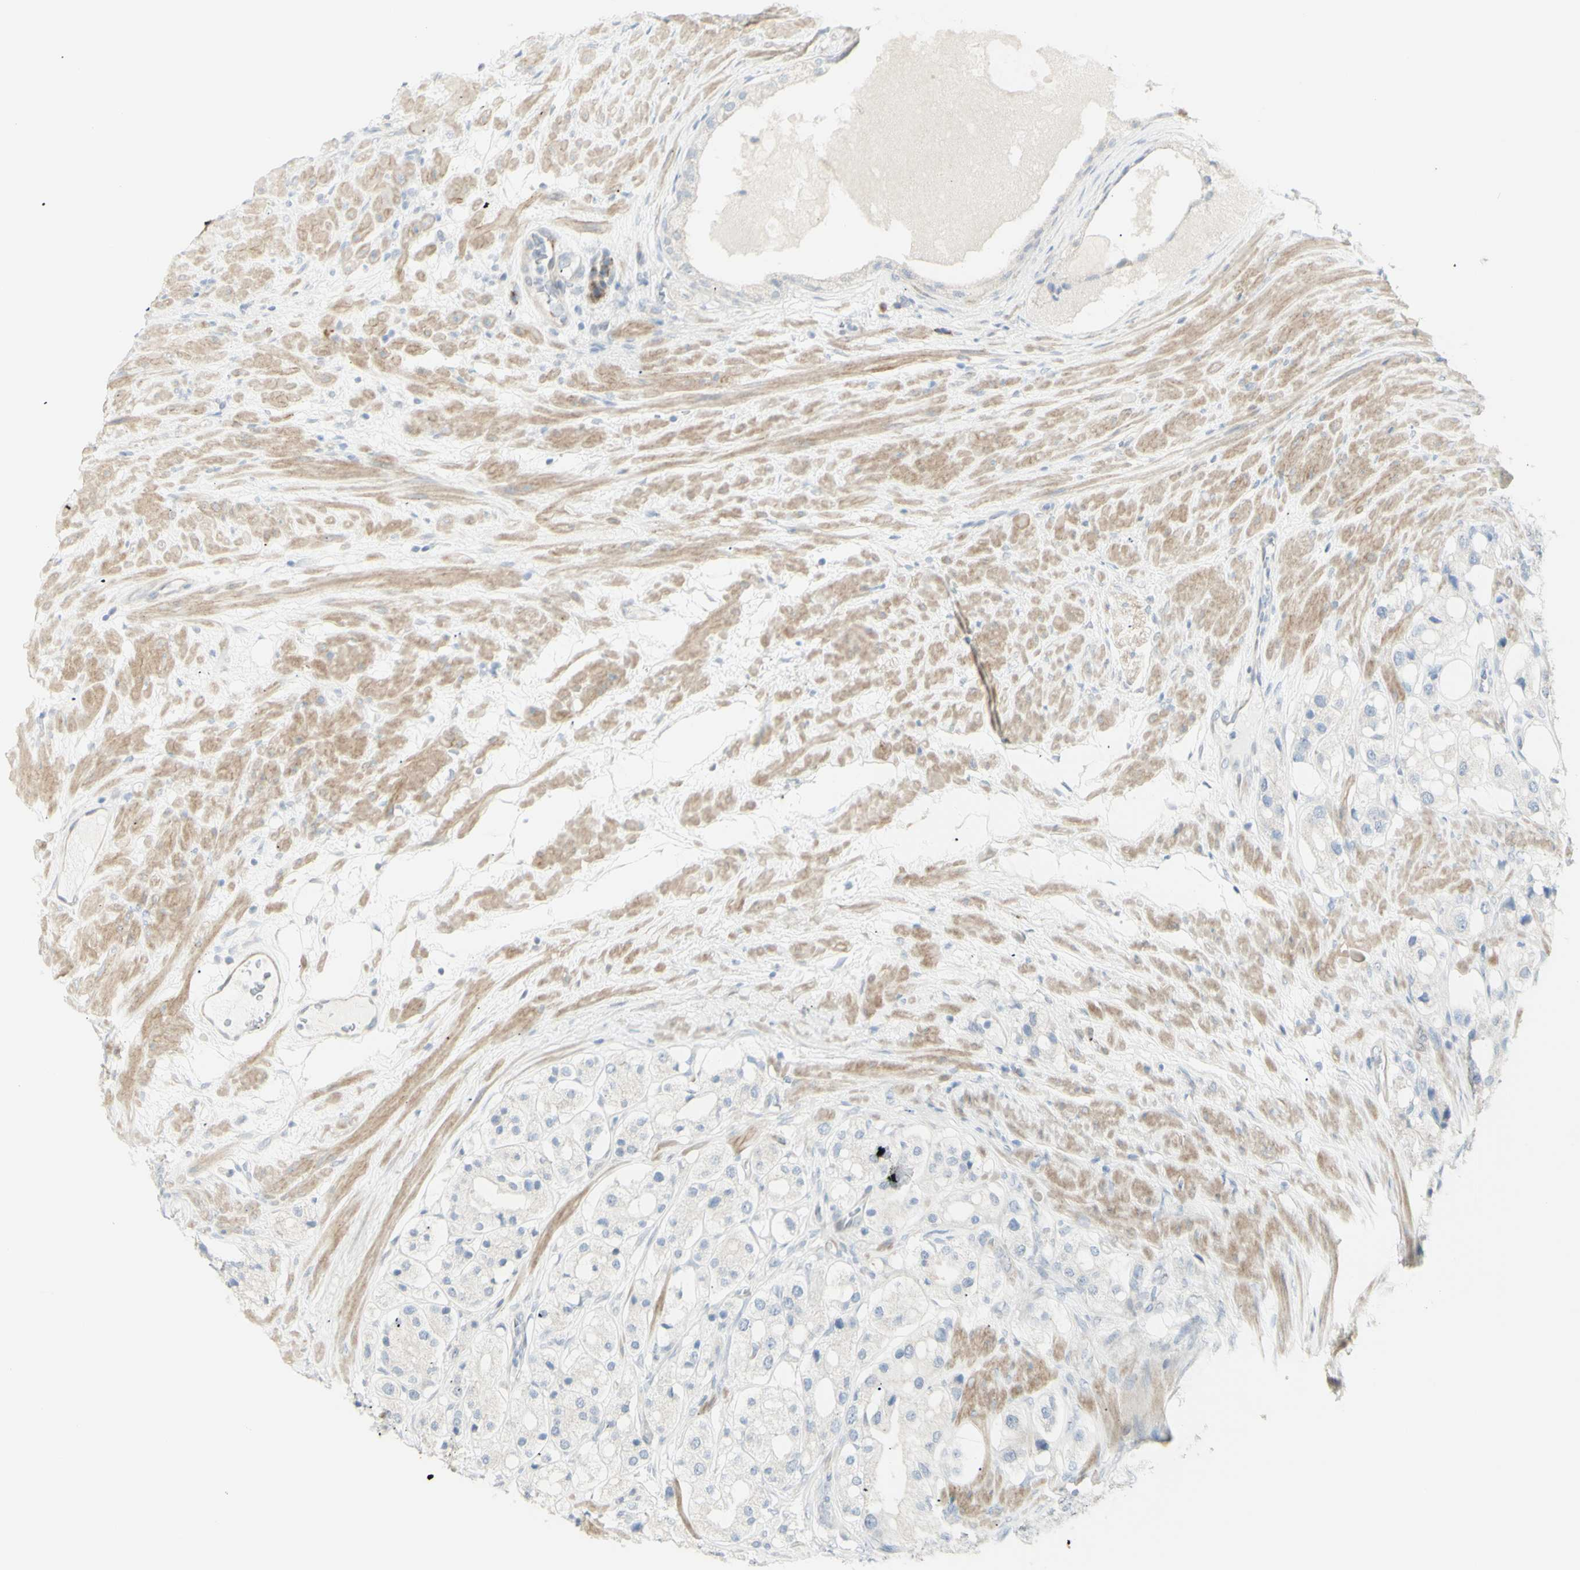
{"staining": {"intensity": "negative", "quantity": "none", "location": "none"}, "tissue": "prostate cancer", "cell_type": "Tumor cells", "image_type": "cancer", "snomed": [{"axis": "morphology", "description": "Adenocarcinoma, High grade"}, {"axis": "topography", "description": "Prostate"}], "caption": "This micrograph is of high-grade adenocarcinoma (prostate) stained with immunohistochemistry to label a protein in brown with the nuclei are counter-stained blue. There is no staining in tumor cells.", "gene": "NDST4", "patient": {"sex": "male", "age": 65}}